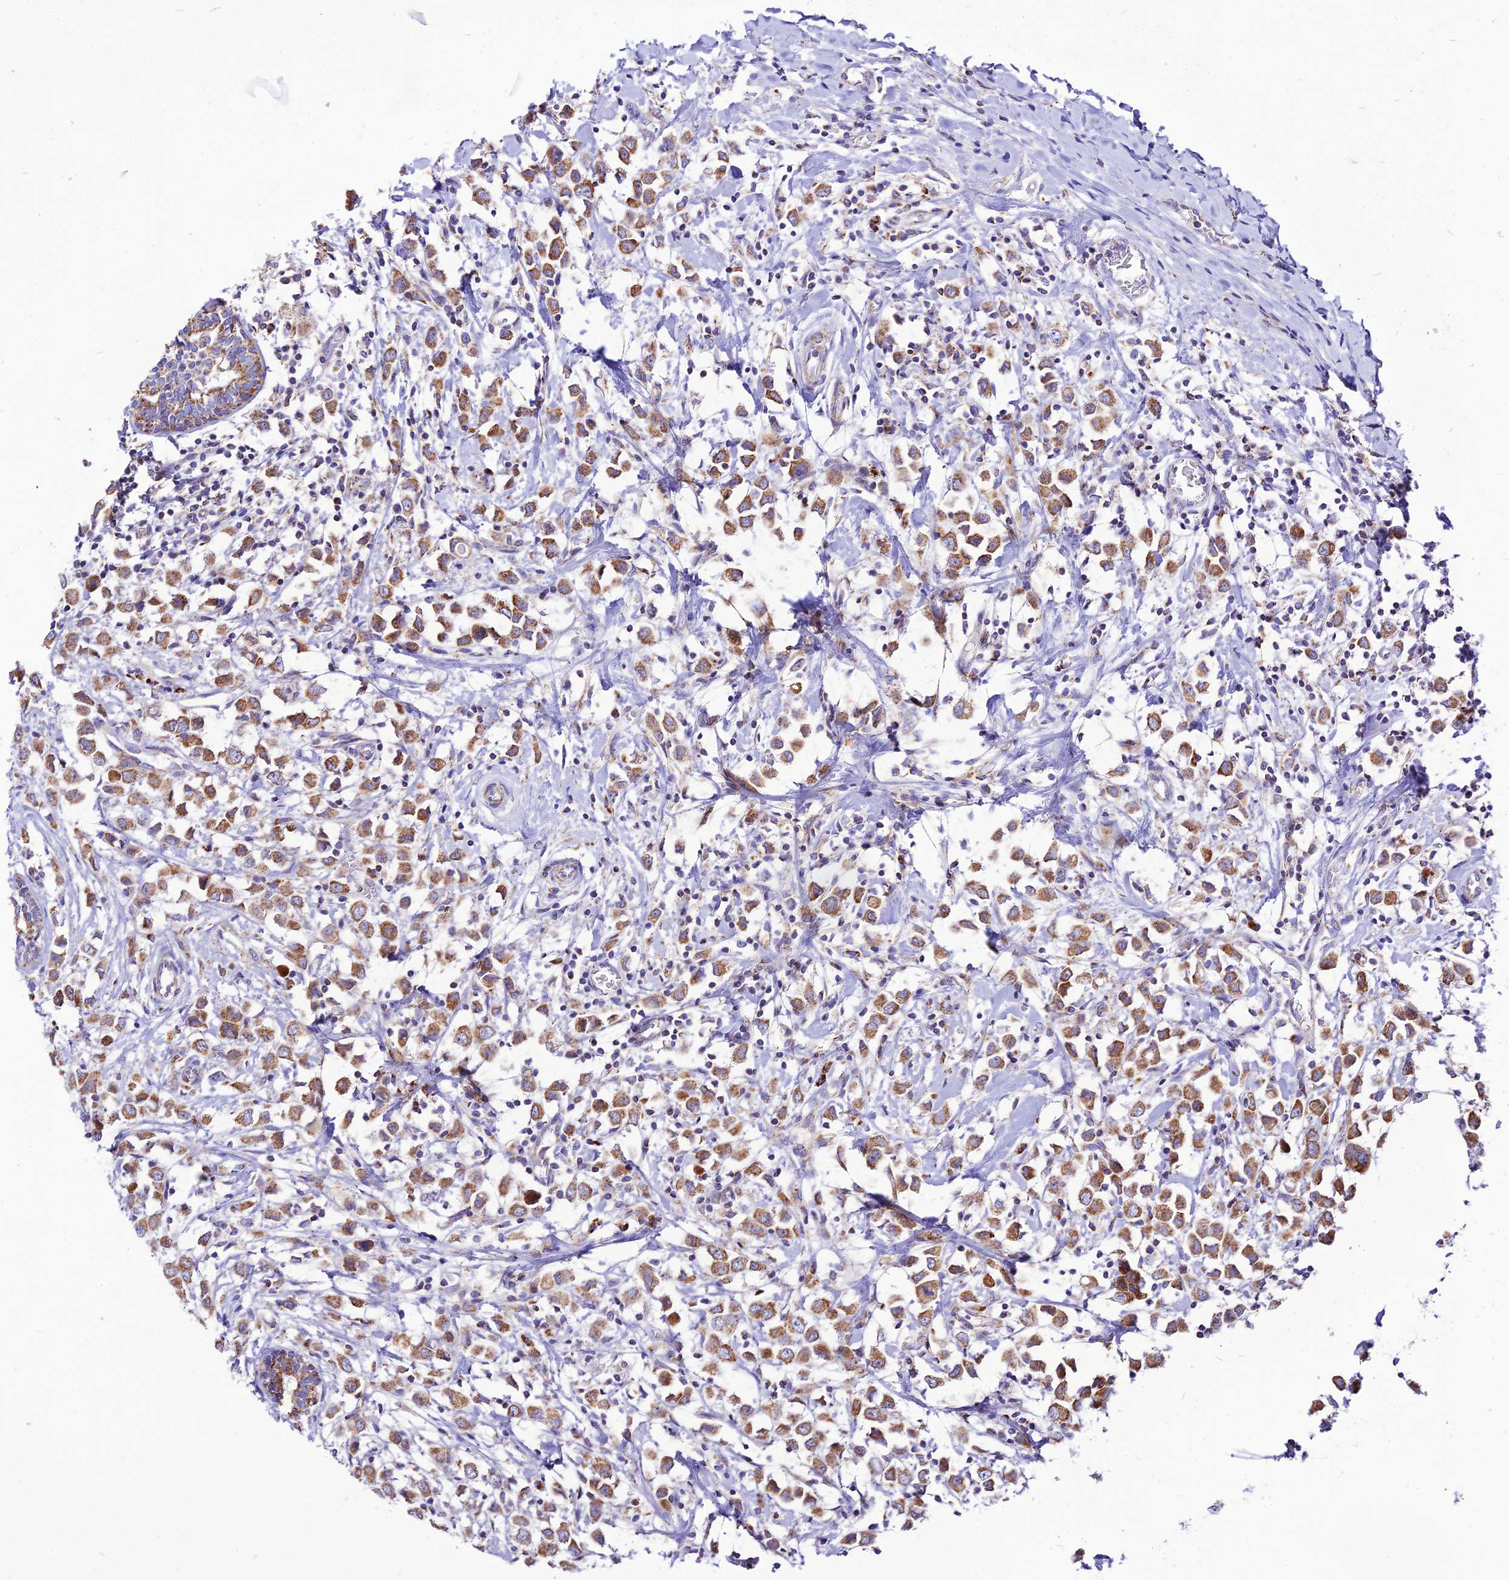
{"staining": {"intensity": "moderate", "quantity": ">75%", "location": "cytoplasmic/membranous"}, "tissue": "breast cancer", "cell_type": "Tumor cells", "image_type": "cancer", "snomed": [{"axis": "morphology", "description": "Duct carcinoma"}, {"axis": "topography", "description": "Breast"}], "caption": "Immunohistochemical staining of human breast cancer reveals medium levels of moderate cytoplasmic/membranous protein positivity in about >75% of tumor cells.", "gene": "ECI1", "patient": {"sex": "female", "age": 61}}